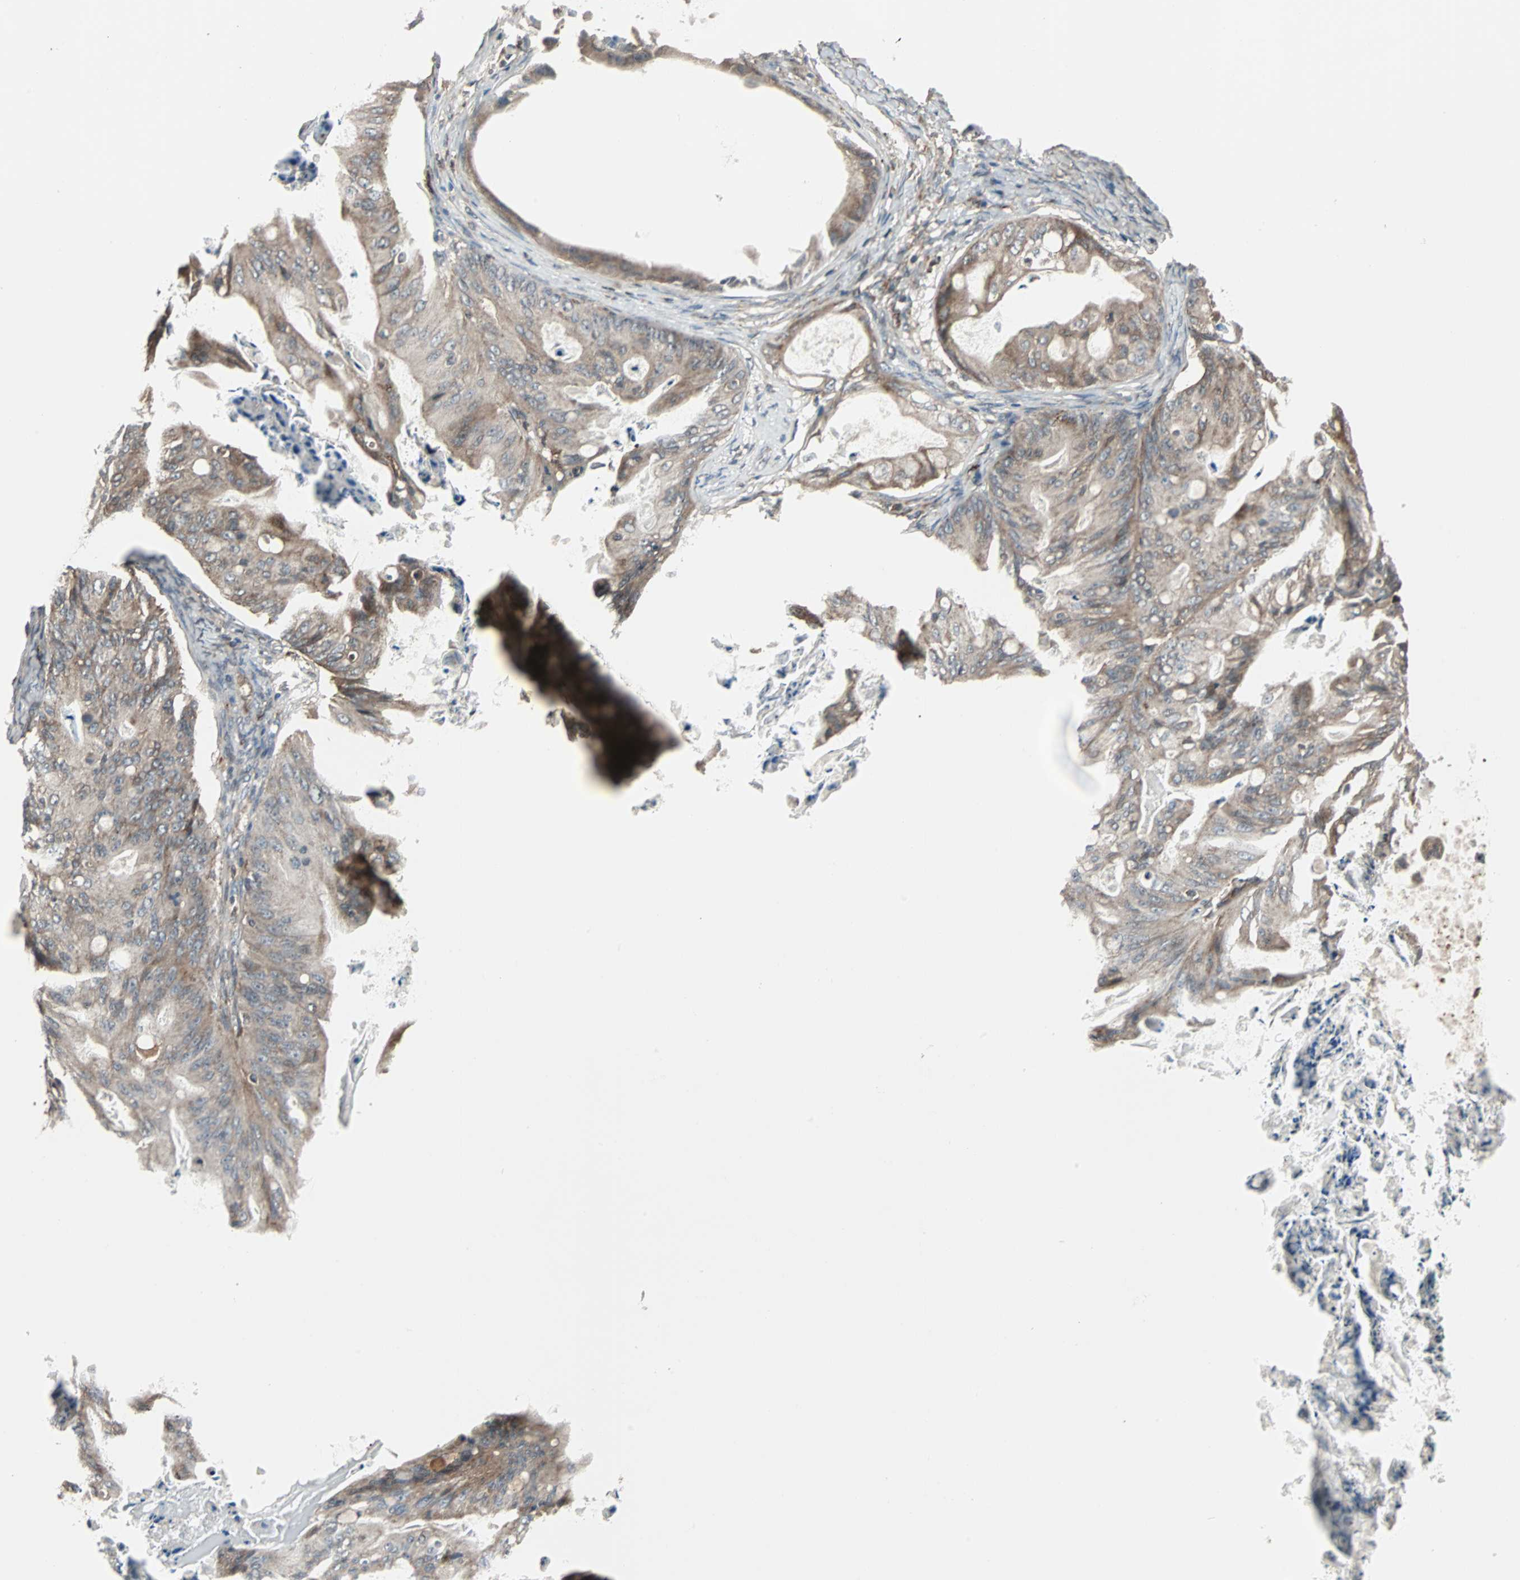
{"staining": {"intensity": "moderate", "quantity": ">75%", "location": "cytoplasmic/membranous"}, "tissue": "ovarian cancer", "cell_type": "Tumor cells", "image_type": "cancer", "snomed": [{"axis": "morphology", "description": "Cystadenocarcinoma, mucinous, NOS"}, {"axis": "topography", "description": "Ovary"}], "caption": "A medium amount of moderate cytoplasmic/membranous positivity is present in about >75% of tumor cells in ovarian cancer tissue.", "gene": "RAB7A", "patient": {"sex": "female", "age": 36}}